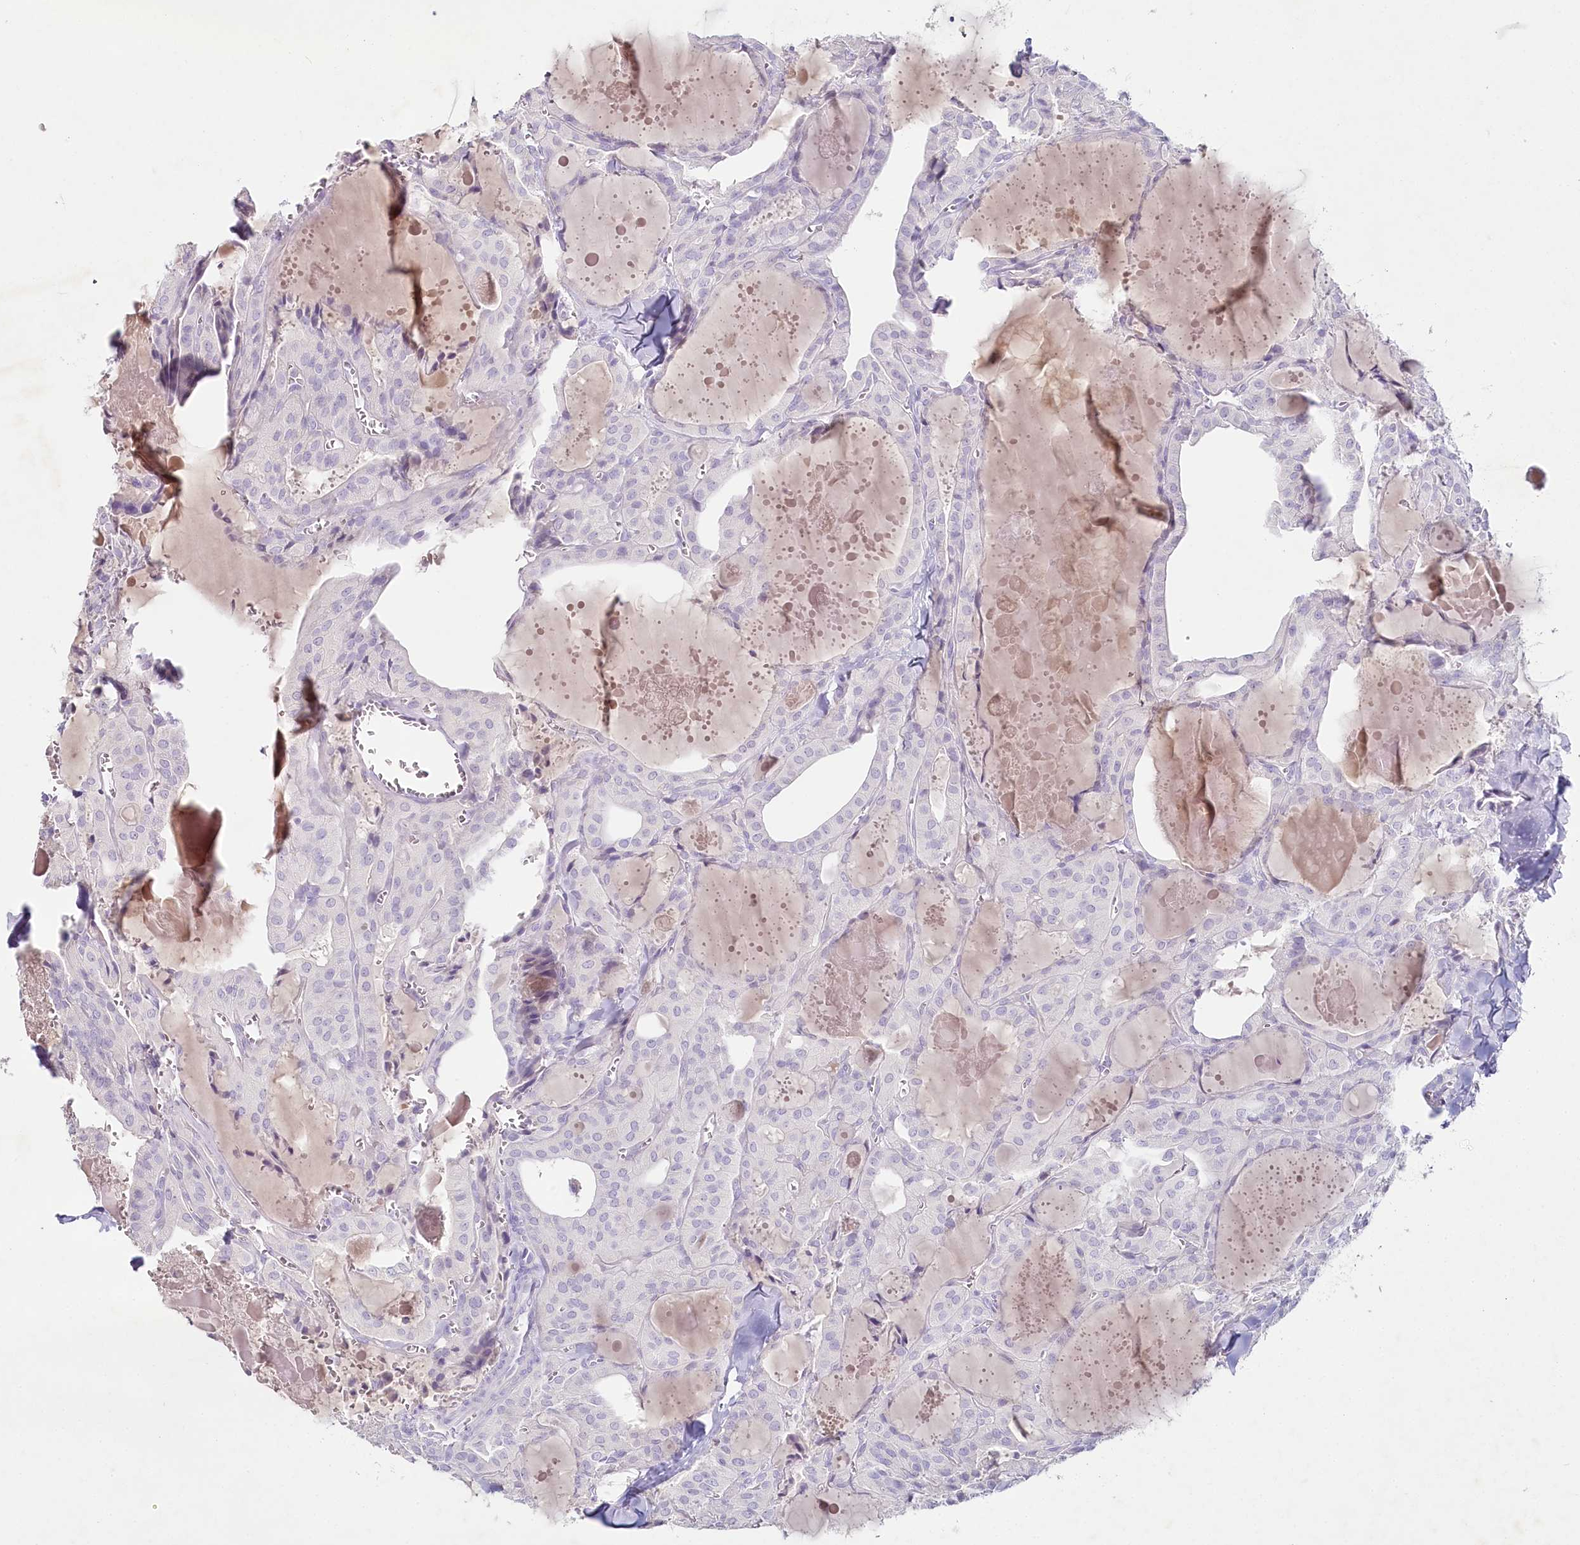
{"staining": {"intensity": "negative", "quantity": "none", "location": "none"}, "tissue": "thyroid cancer", "cell_type": "Tumor cells", "image_type": "cancer", "snomed": [{"axis": "morphology", "description": "Papillary adenocarcinoma, NOS"}, {"axis": "topography", "description": "Thyroid gland"}], "caption": "Immunohistochemistry (IHC) of thyroid cancer demonstrates no positivity in tumor cells.", "gene": "HPD", "patient": {"sex": "male", "age": 52}}